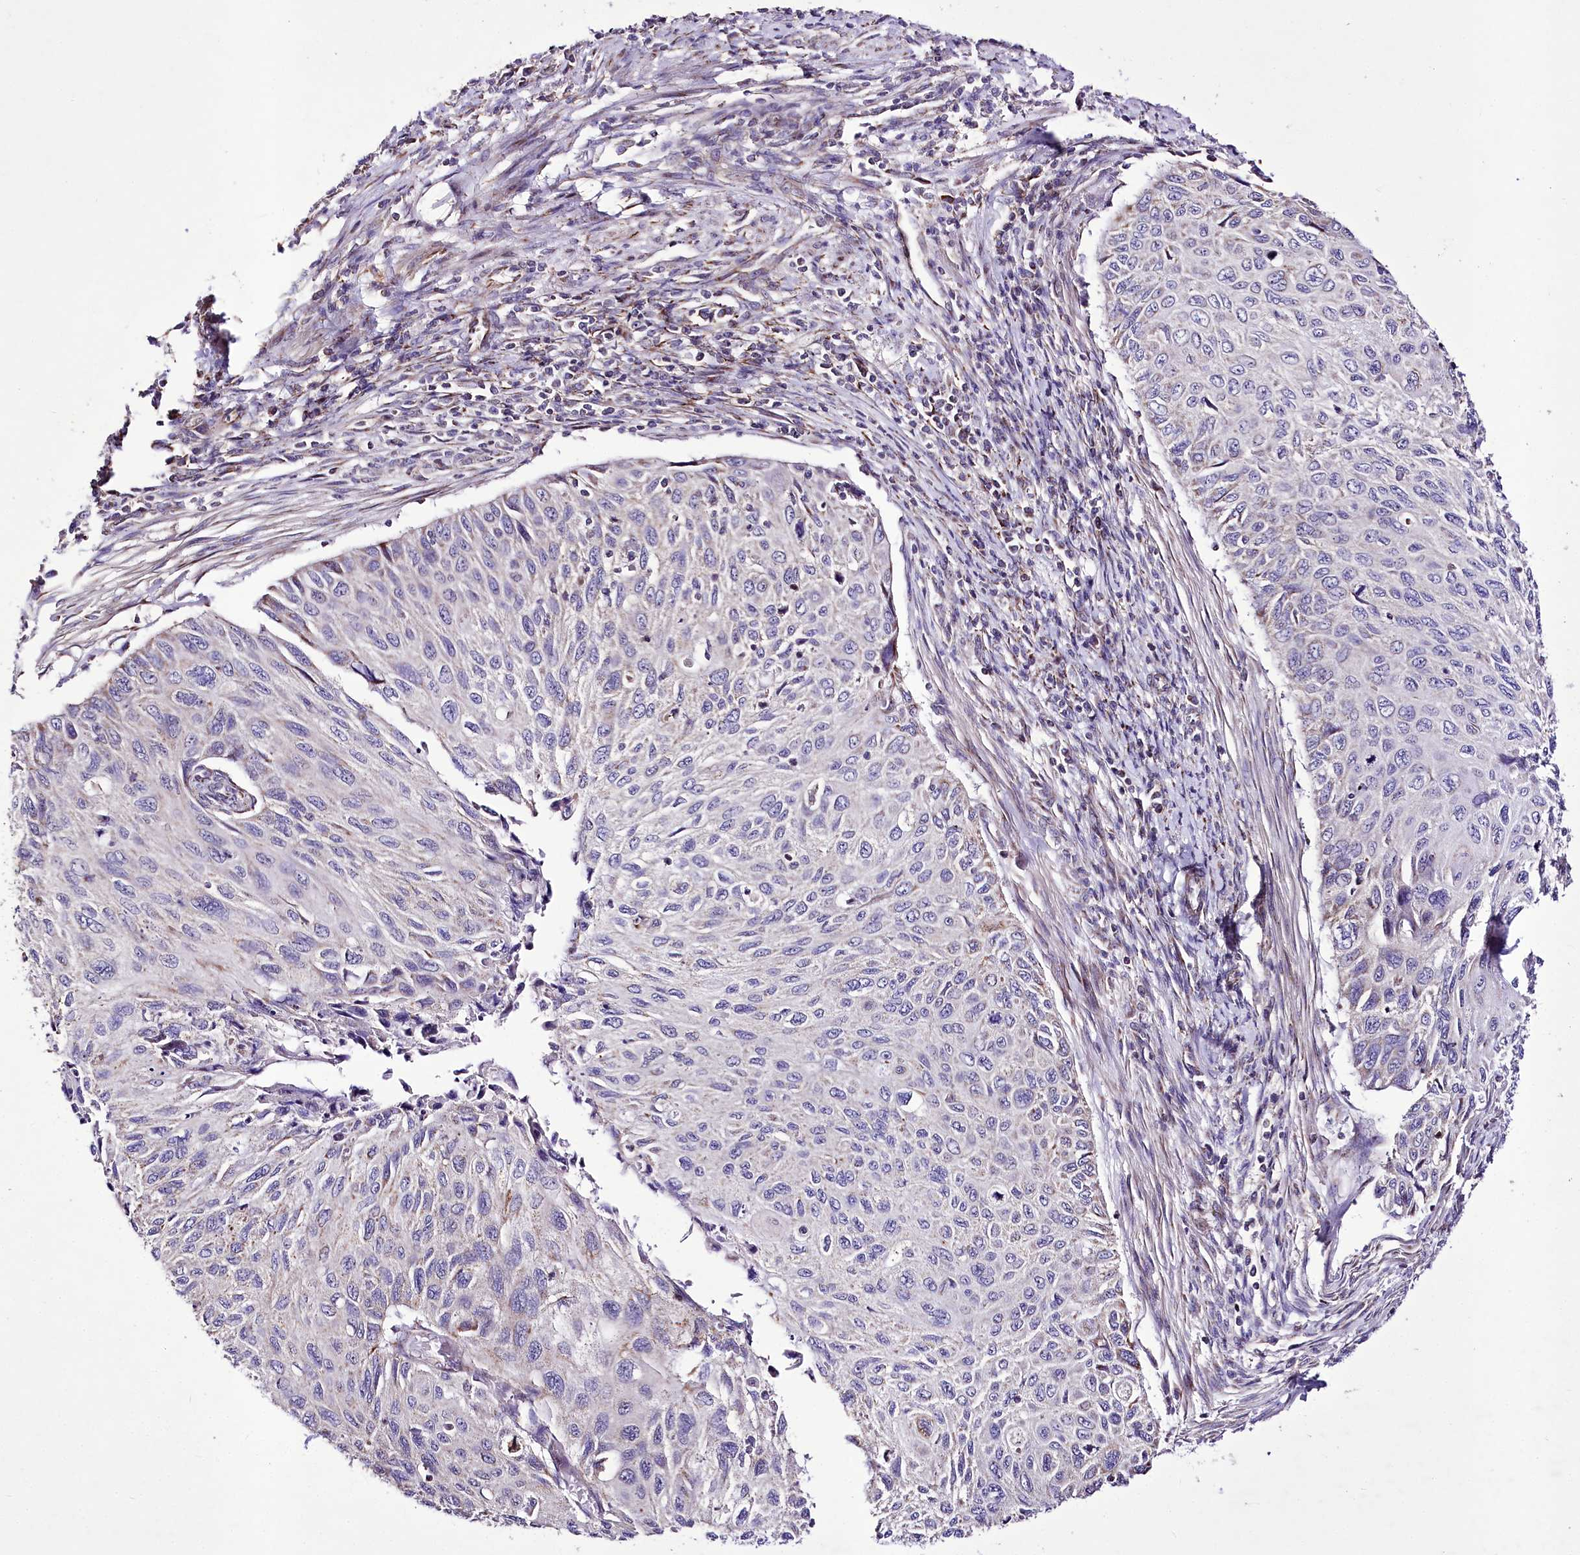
{"staining": {"intensity": "weak", "quantity": "<25%", "location": "cytoplasmic/membranous"}, "tissue": "cervical cancer", "cell_type": "Tumor cells", "image_type": "cancer", "snomed": [{"axis": "morphology", "description": "Squamous cell carcinoma, NOS"}, {"axis": "topography", "description": "Cervix"}], "caption": "Immunohistochemical staining of cervical squamous cell carcinoma exhibits no significant positivity in tumor cells.", "gene": "ATE1", "patient": {"sex": "female", "age": 70}}